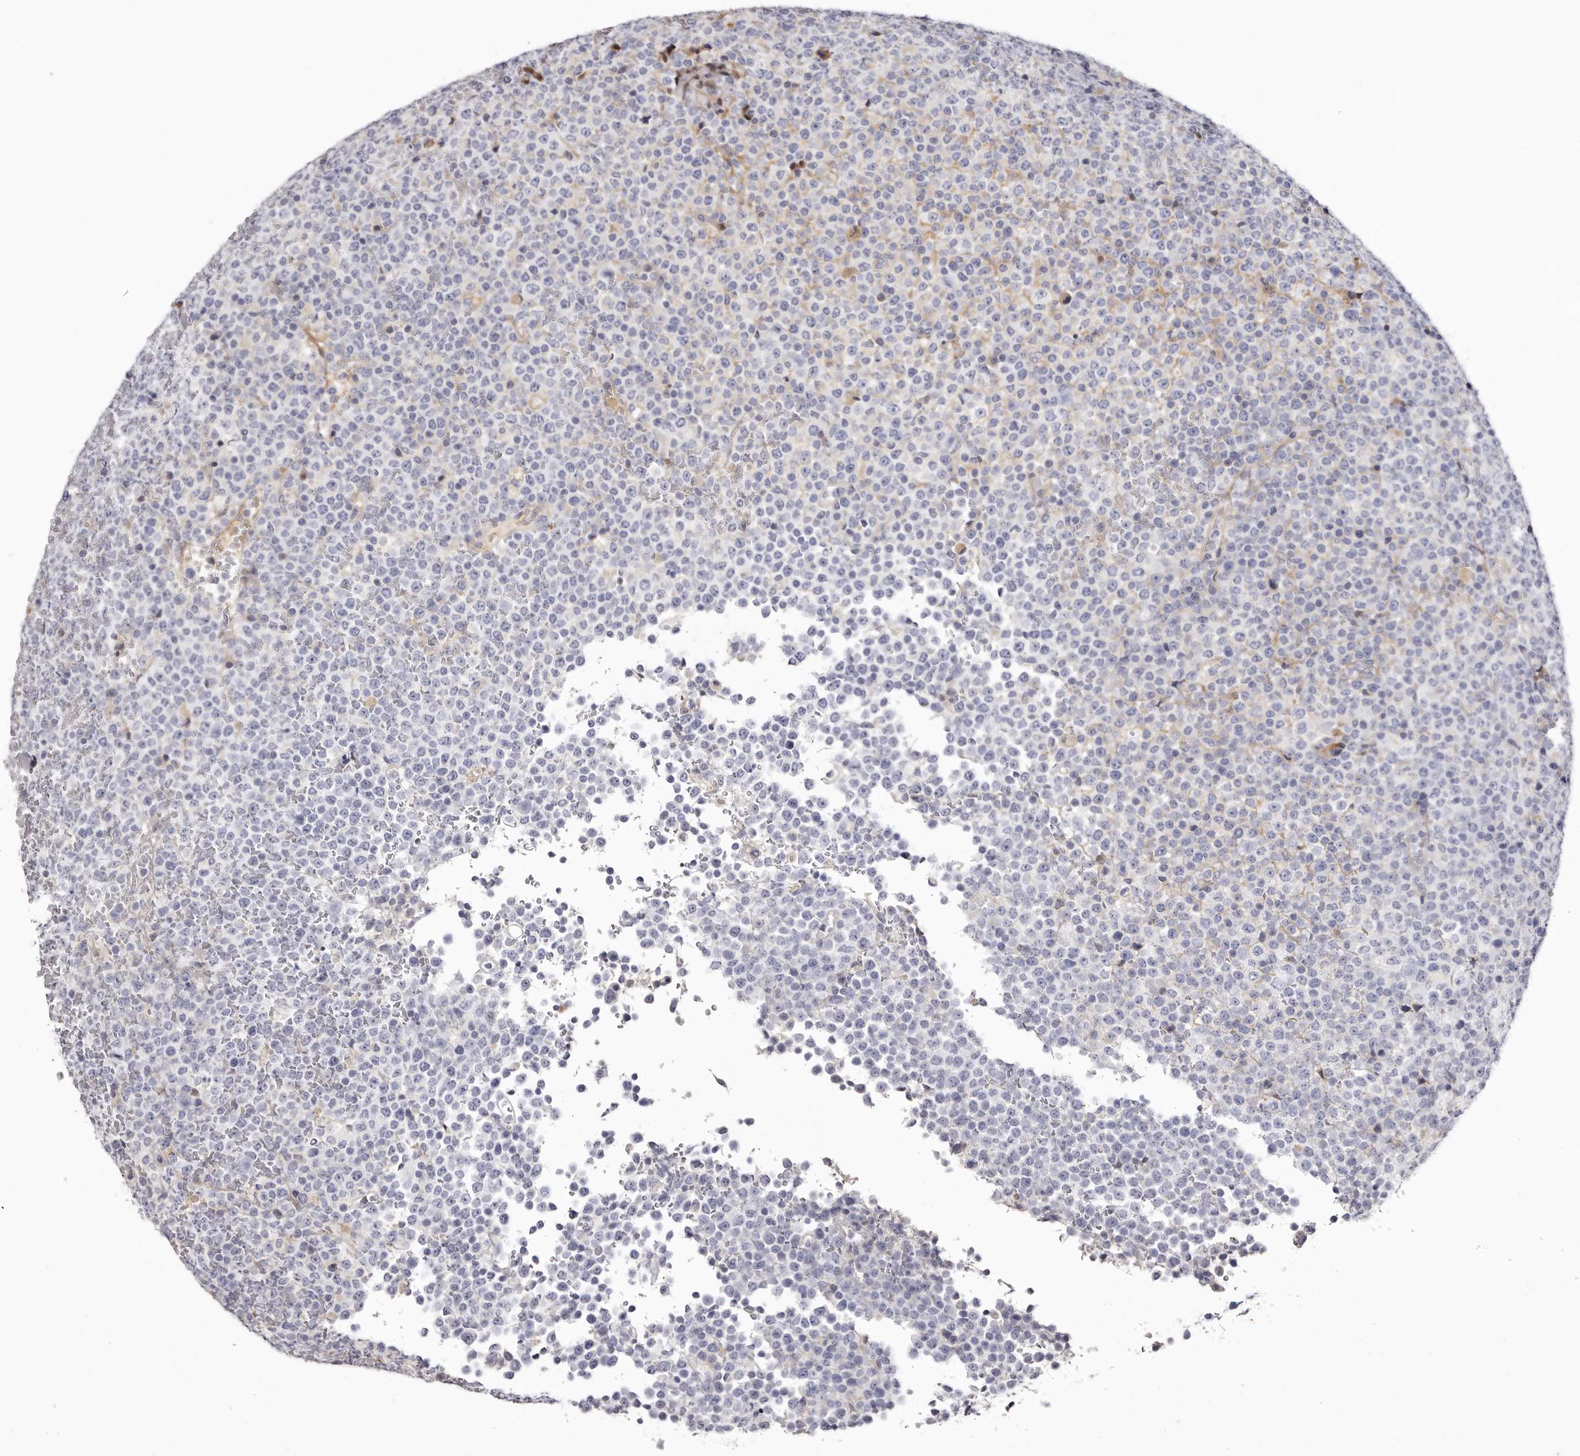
{"staining": {"intensity": "negative", "quantity": "none", "location": "none"}, "tissue": "lymphoma", "cell_type": "Tumor cells", "image_type": "cancer", "snomed": [{"axis": "morphology", "description": "Malignant lymphoma, non-Hodgkin's type, High grade"}, {"axis": "topography", "description": "Lymph node"}], "caption": "Tumor cells show no significant expression in lymphoma. Brightfield microscopy of IHC stained with DAB (3,3'-diaminobenzidine) (brown) and hematoxylin (blue), captured at high magnification.", "gene": "CA6", "patient": {"sex": "male", "age": 13}}